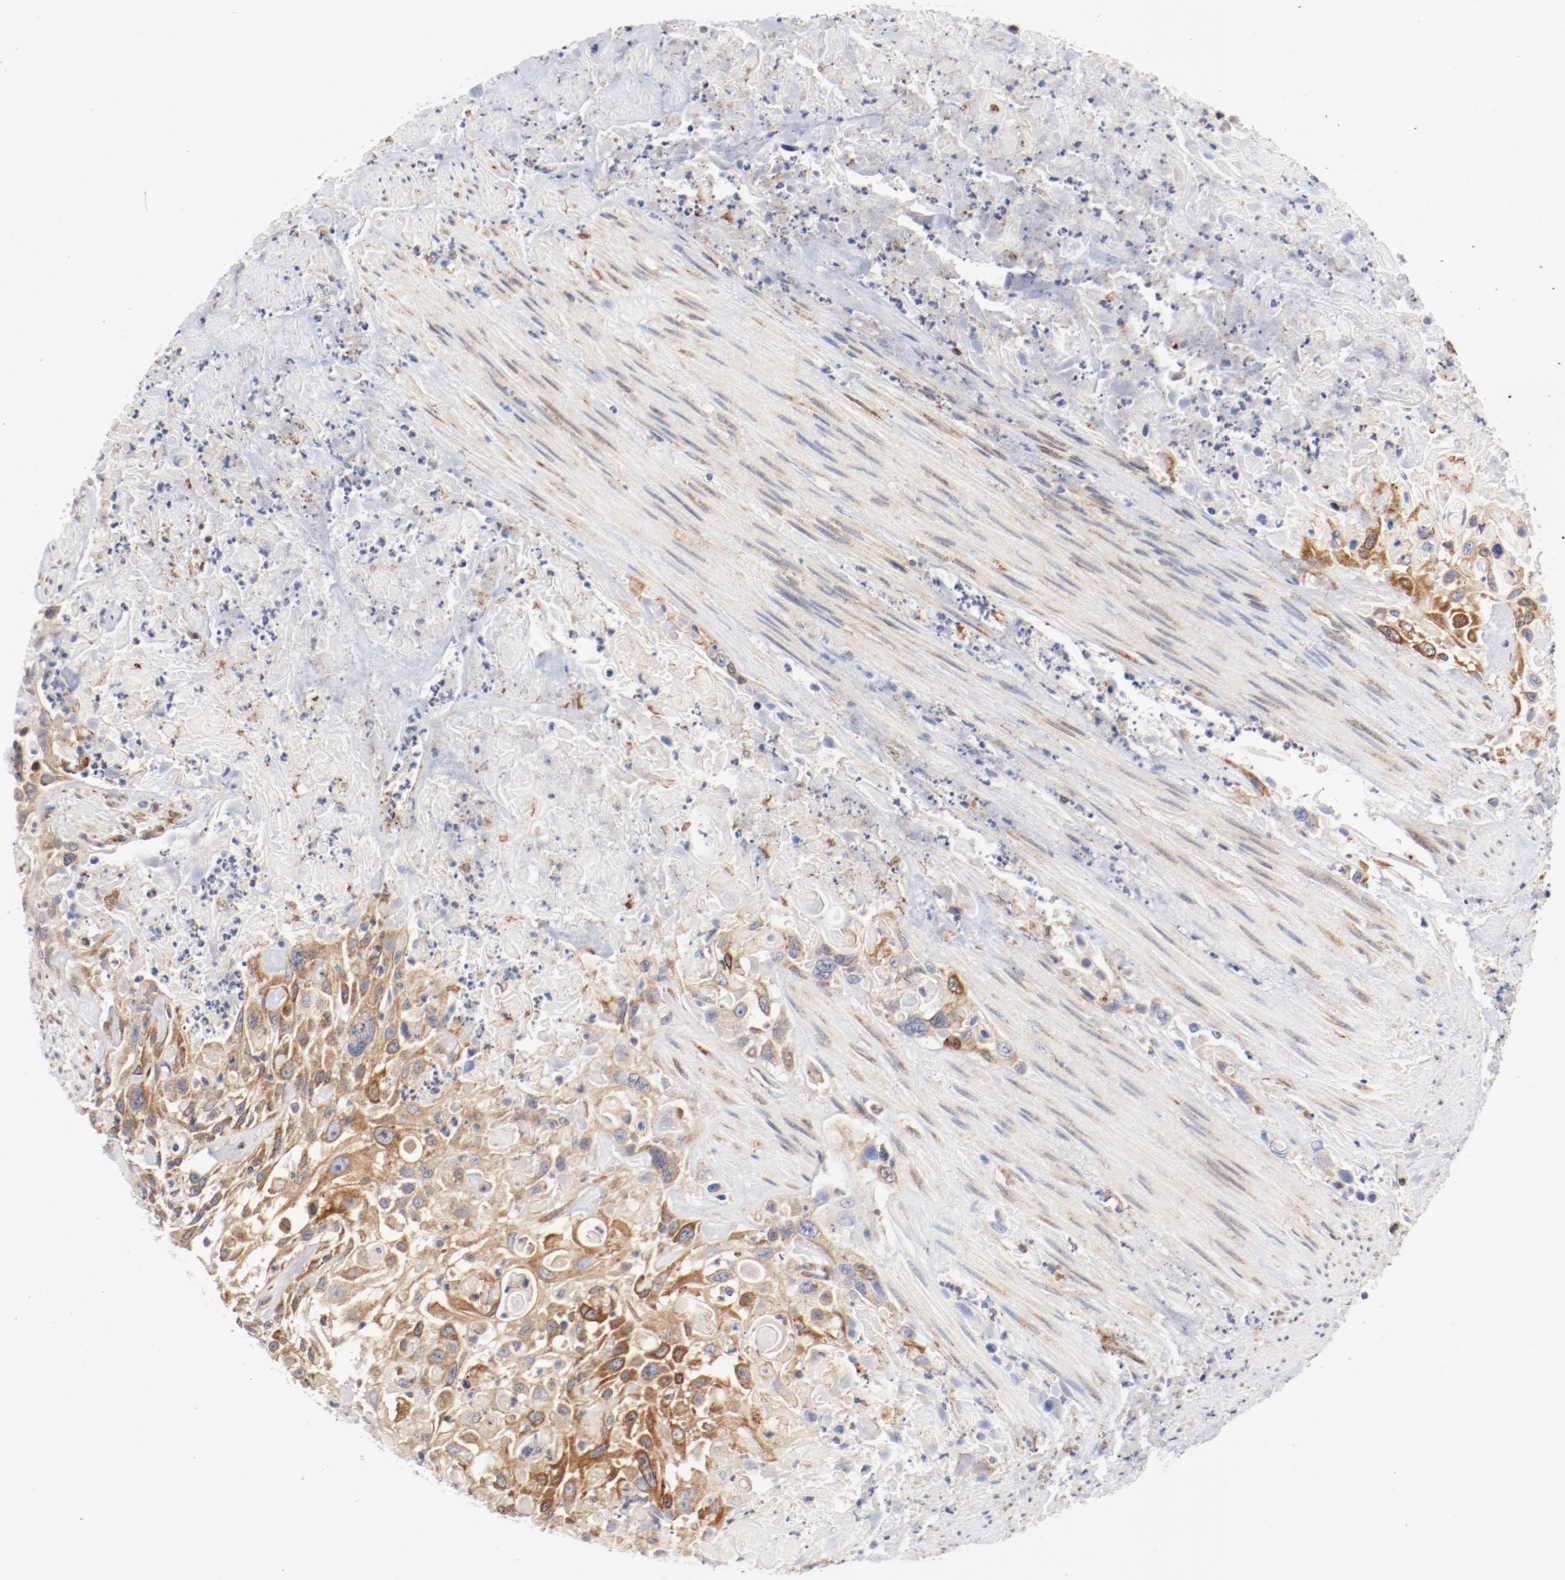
{"staining": {"intensity": "moderate", "quantity": ">75%", "location": "cytoplasmic/membranous"}, "tissue": "urothelial cancer", "cell_type": "Tumor cells", "image_type": "cancer", "snomed": [{"axis": "morphology", "description": "Urothelial carcinoma, High grade"}, {"axis": "topography", "description": "Urinary bladder"}], "caption": "Moderate cytoplasmic/membranous protein expression is present in about >75% of tumor cells in urothelial cancer.", "gene": "PDPK1", "patient": {"sex": "female", "age": 84}}